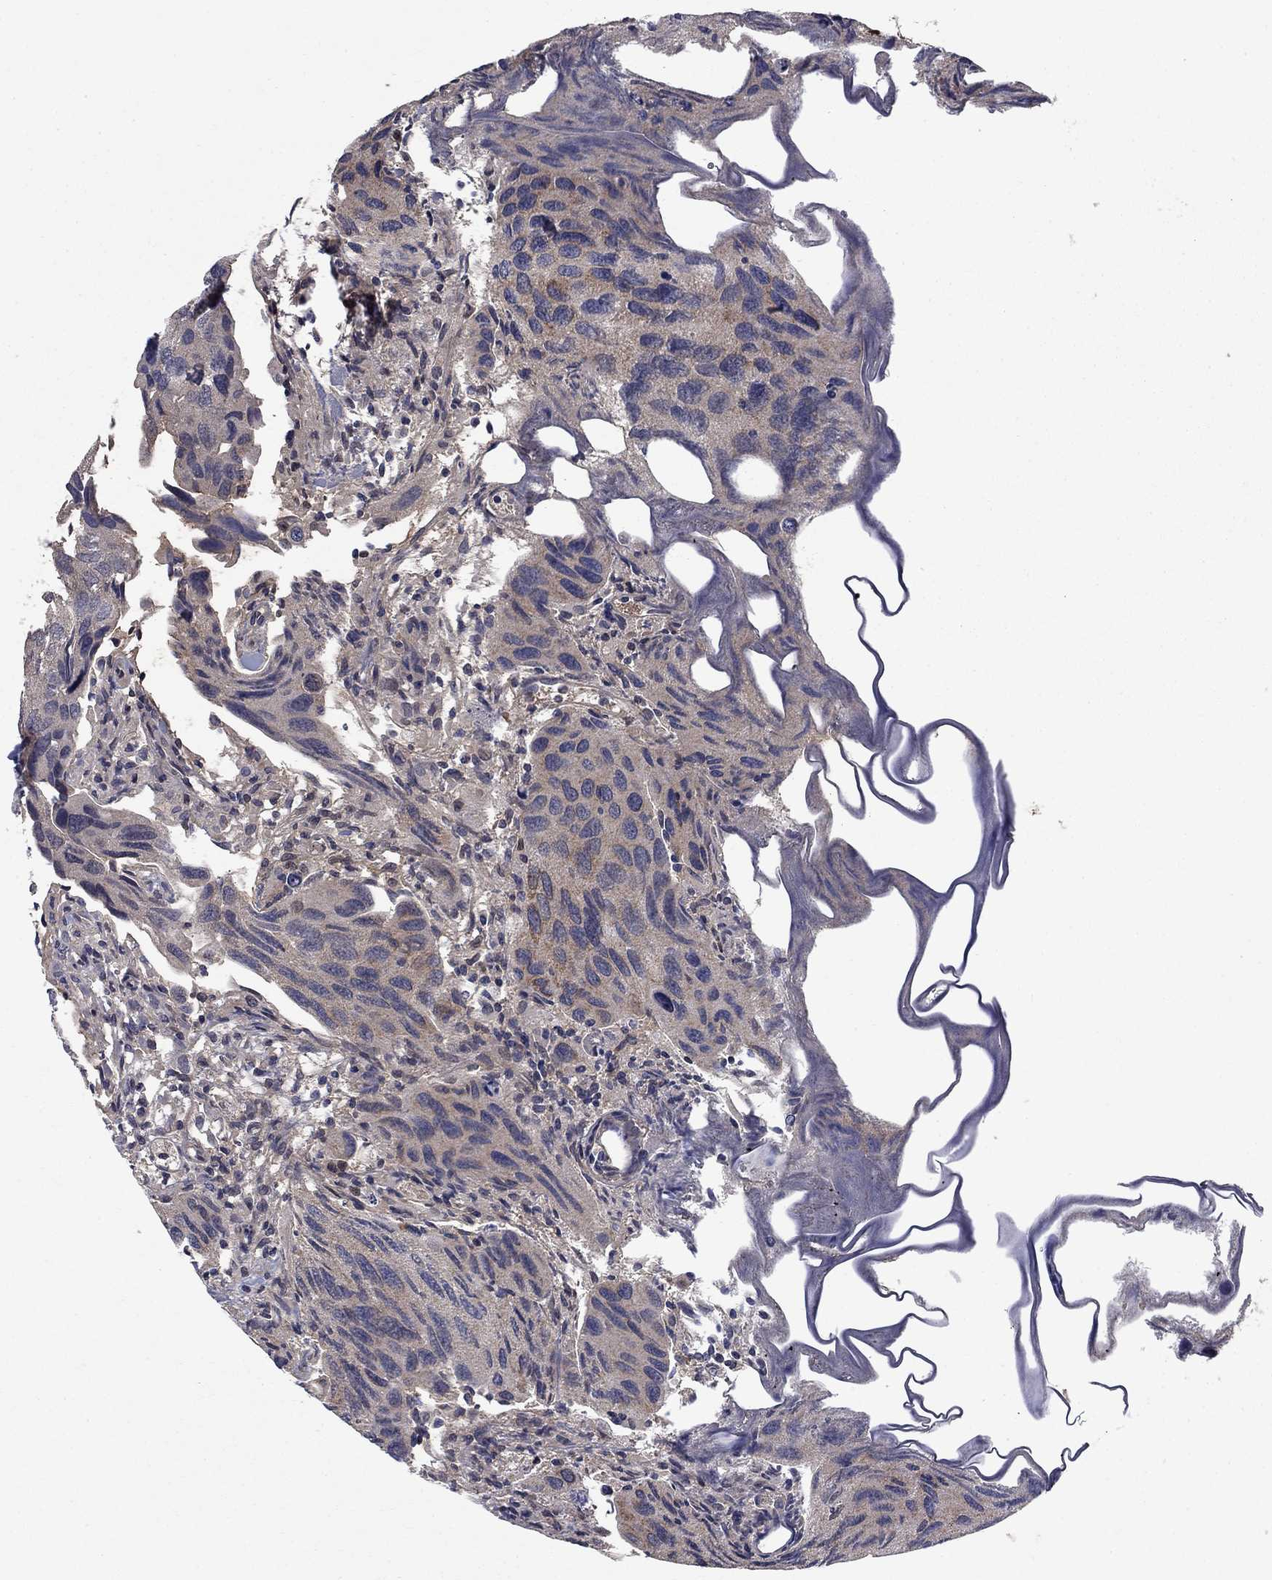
{"staining": {"intensity": "weak", "quantity": "<25%", "location": "cytoplasmic/membranous"}, "tissue": "urothelial cancer", "cell_type": "Tumor cells", "image_type": "cancer", "snomed": [{"axis": "morphology", "description": "Urothelial carcinoma, High grade"}, {"axis": "topography", "description": "Urinary bladder"}], "caption": "Immunohistochemistry (IHC) histopathology image of urothelial cancer stained for a protein (brown), which displays no expression in tumor cells. (Immunohistochemistry (IHC), brightfield microscopy, high magnification).", "gene": "HDAC4", "patient": {"sex": "male", "age": 79}}